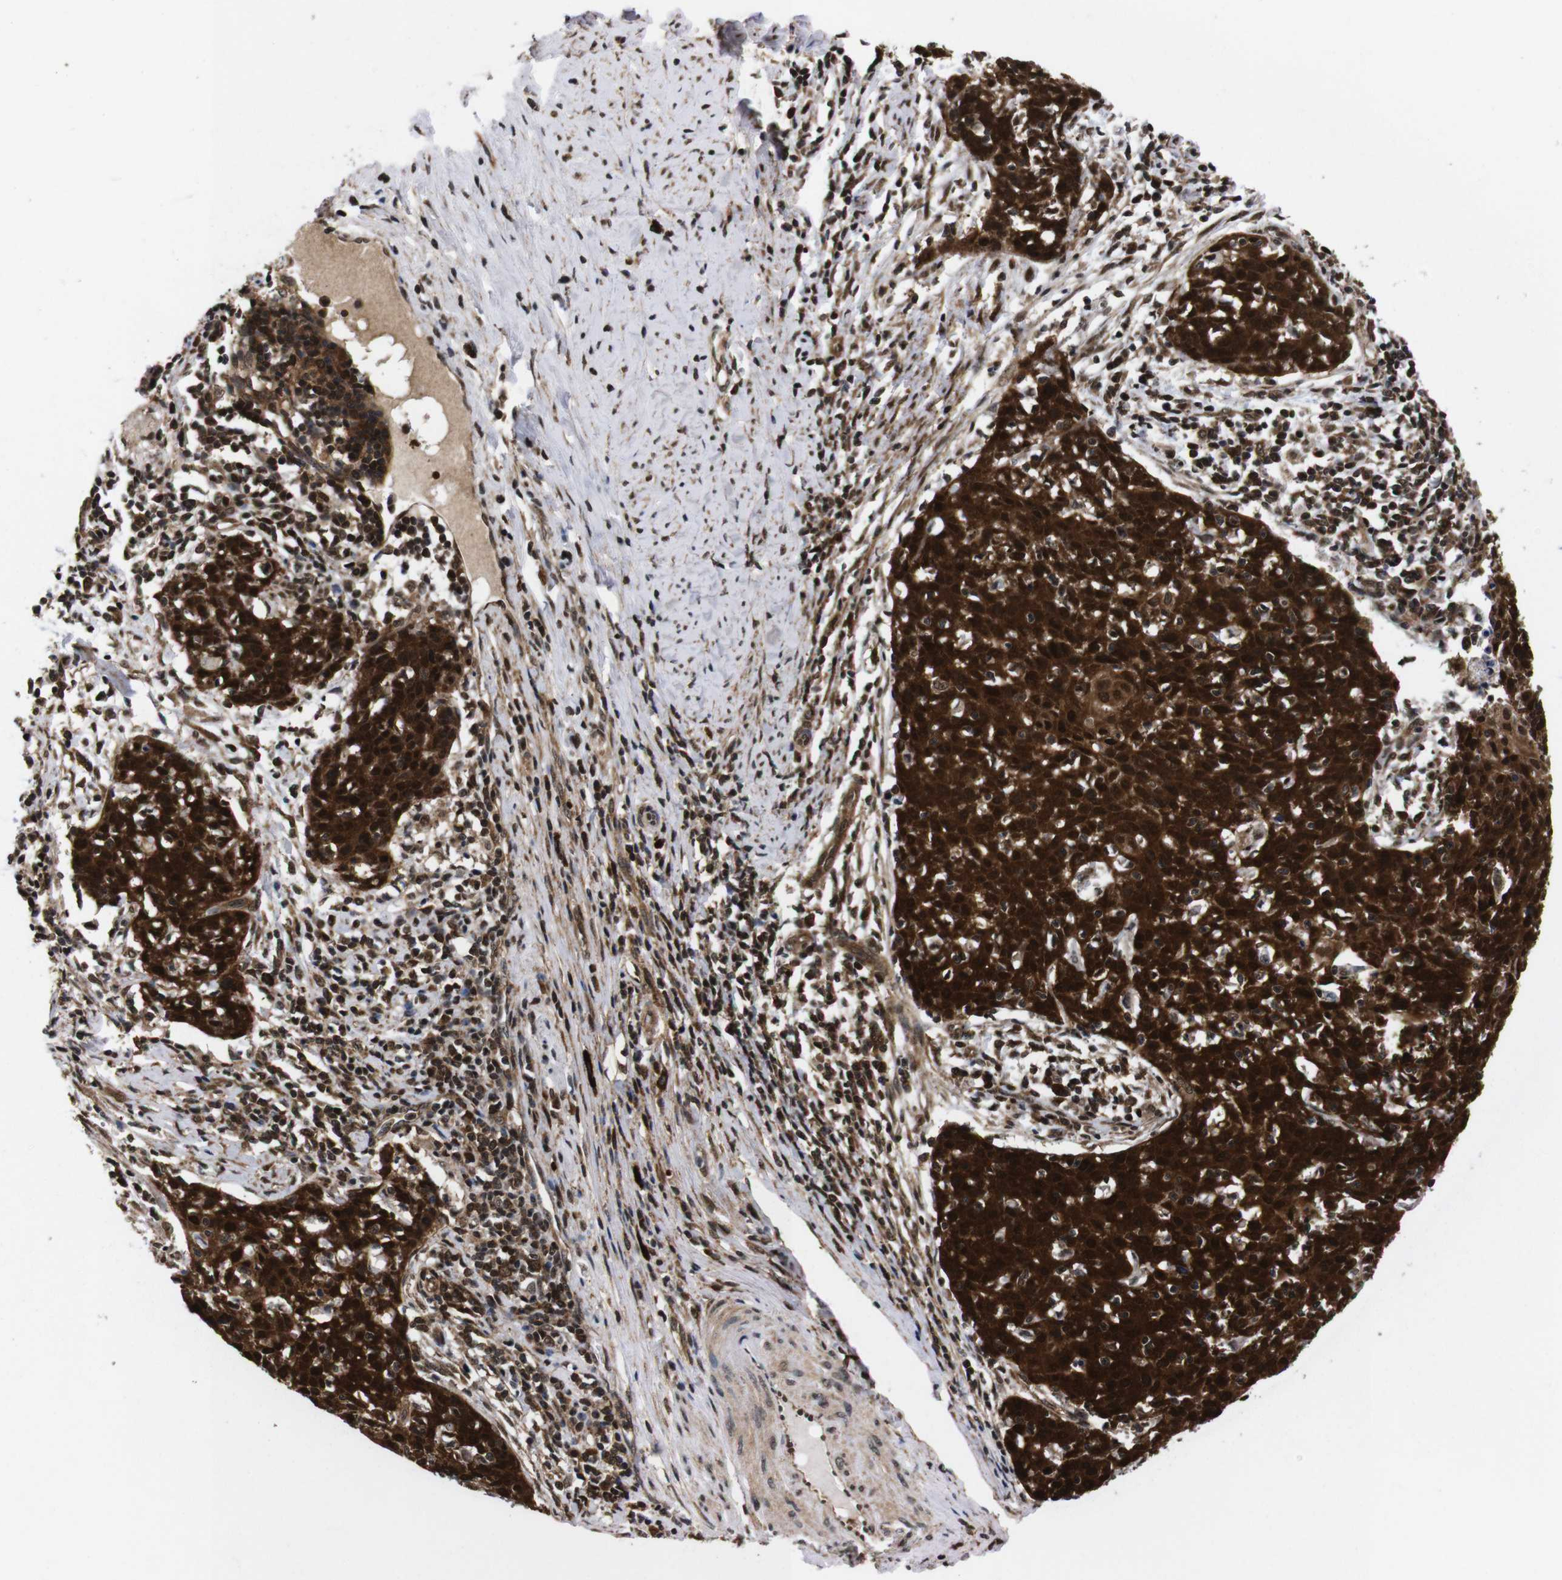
{"staining": {"intensity": "strong", "quantity": ">75%", "location": "cytoplasmic/membranous,nuclear"}, "tissue": "cervical cancer", "cell_type": "Tumor cells", "image_type": "cancer", "snomed": [{"axis": "morphology", "description": "Squamous cell carcinoma, NOS"}, {"axis": "topography", "description": "Cervix"}], "caption": "IHC staining of squamous cell carcinoma (cervical), which demonstrates high levels of strong cytoplasmic/membranous and nuclear staining in approximately >75% of tumor cells indicating strong cytoplasmic/membranous and nuclear protein expression. The staining was performed using DAB (brown) for protein detection and nuclei were counterstained in hematoxylin (blue).", "gene": "UBQLN2", "patient": {"sex": "female", "age": 38}}